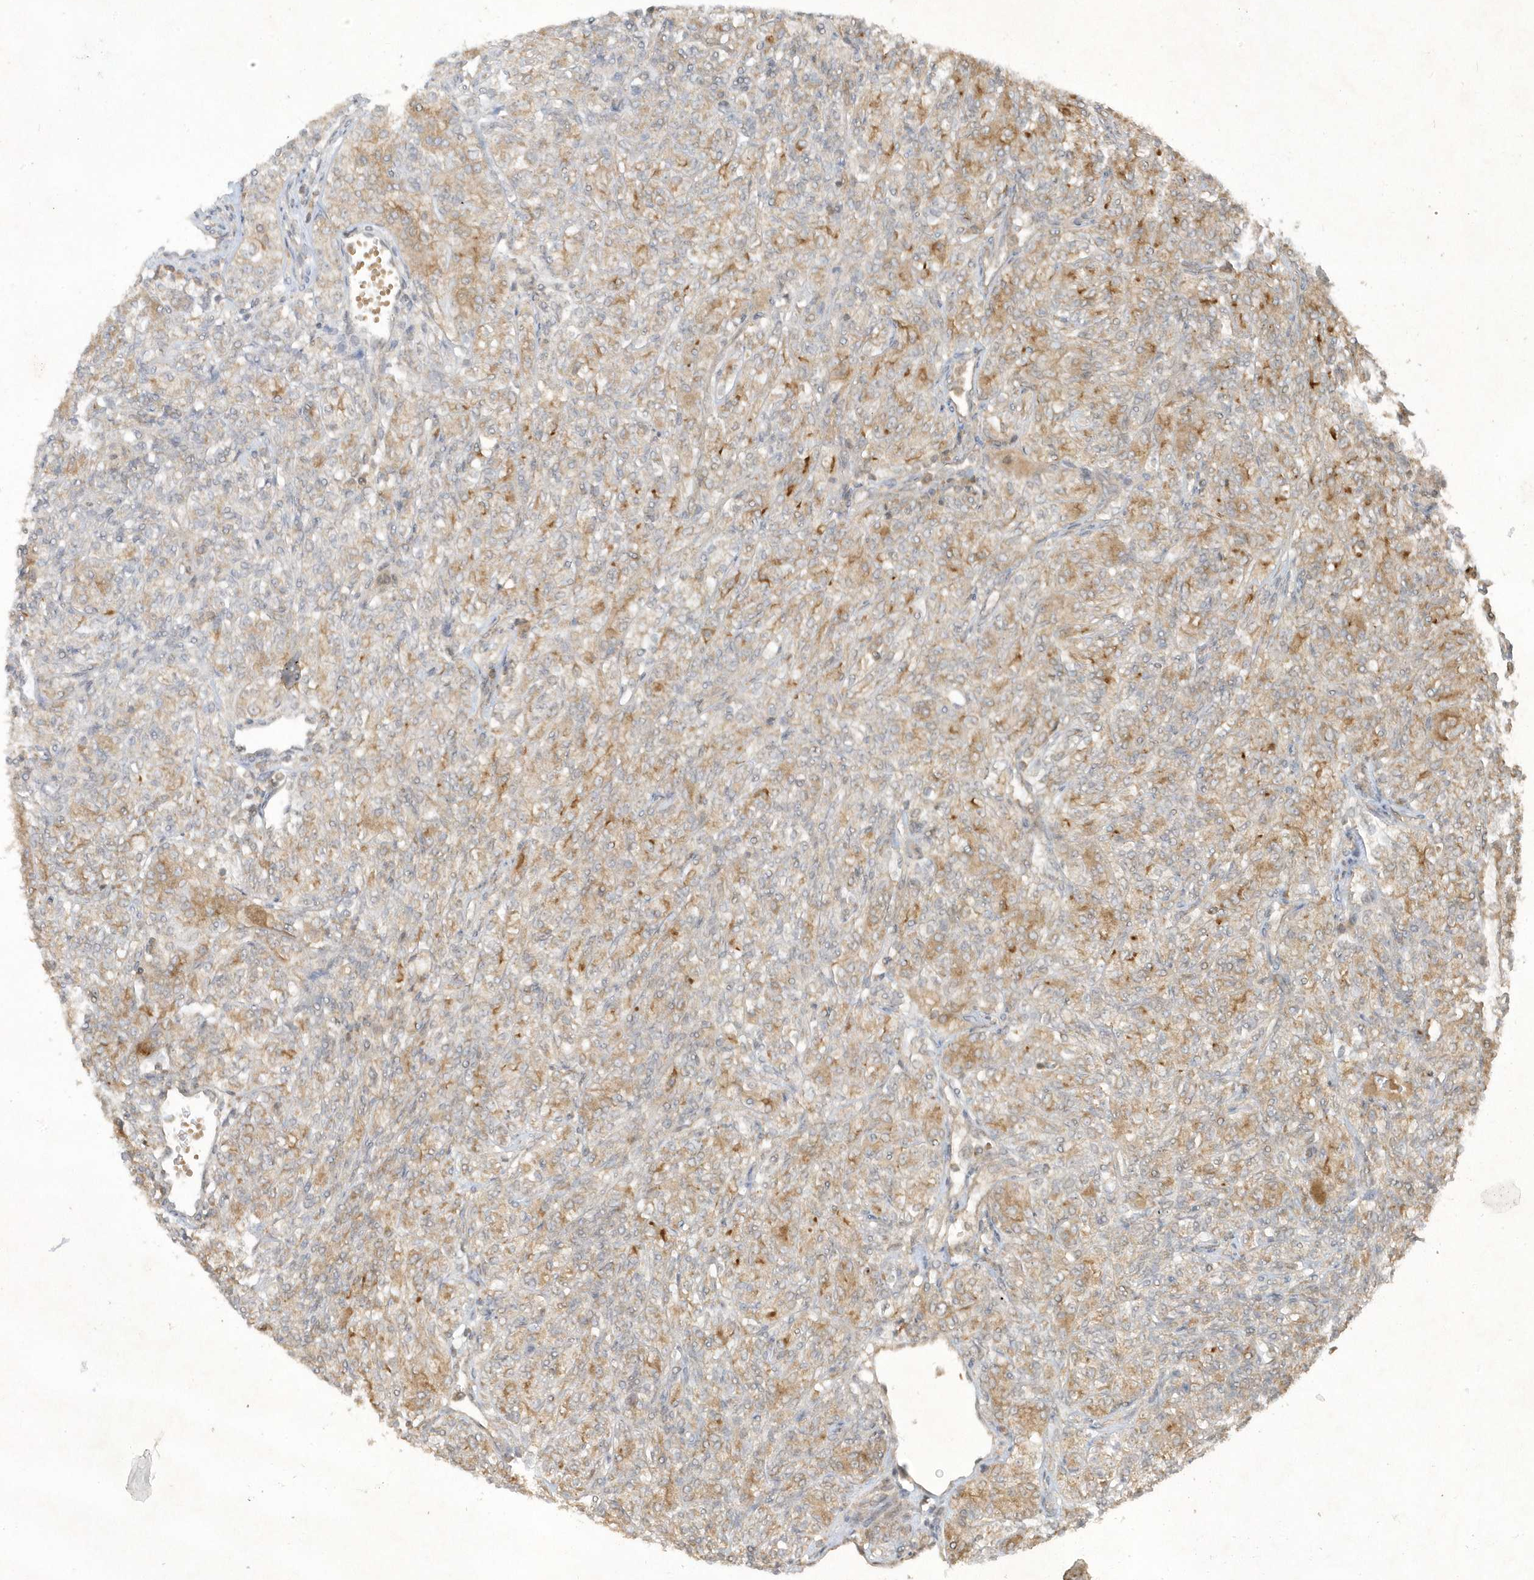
{"staining": {"intensity": "moderate", "quantity": "25%-75%", "location": "cytoplasmic/membranous"}, "tissue": "renal cancer", "cell_type": "Tumor cells", "image_type": "cancer", "snomed": [{"axis": "morphology", "description": "Adenocarcinoma, NOS"}, {"axis": "topography", "description": "Kidney"}], "caption": "A photomicrograph showing moderate cytoplasmic/membranous expression in approximately 25%-75% of tumor cells in adenocarcinoma (renal), as visualized by brown immunohistochemical staining.", "gene": "ZNF213", "patient": {"sex": "male", "age": 77}}